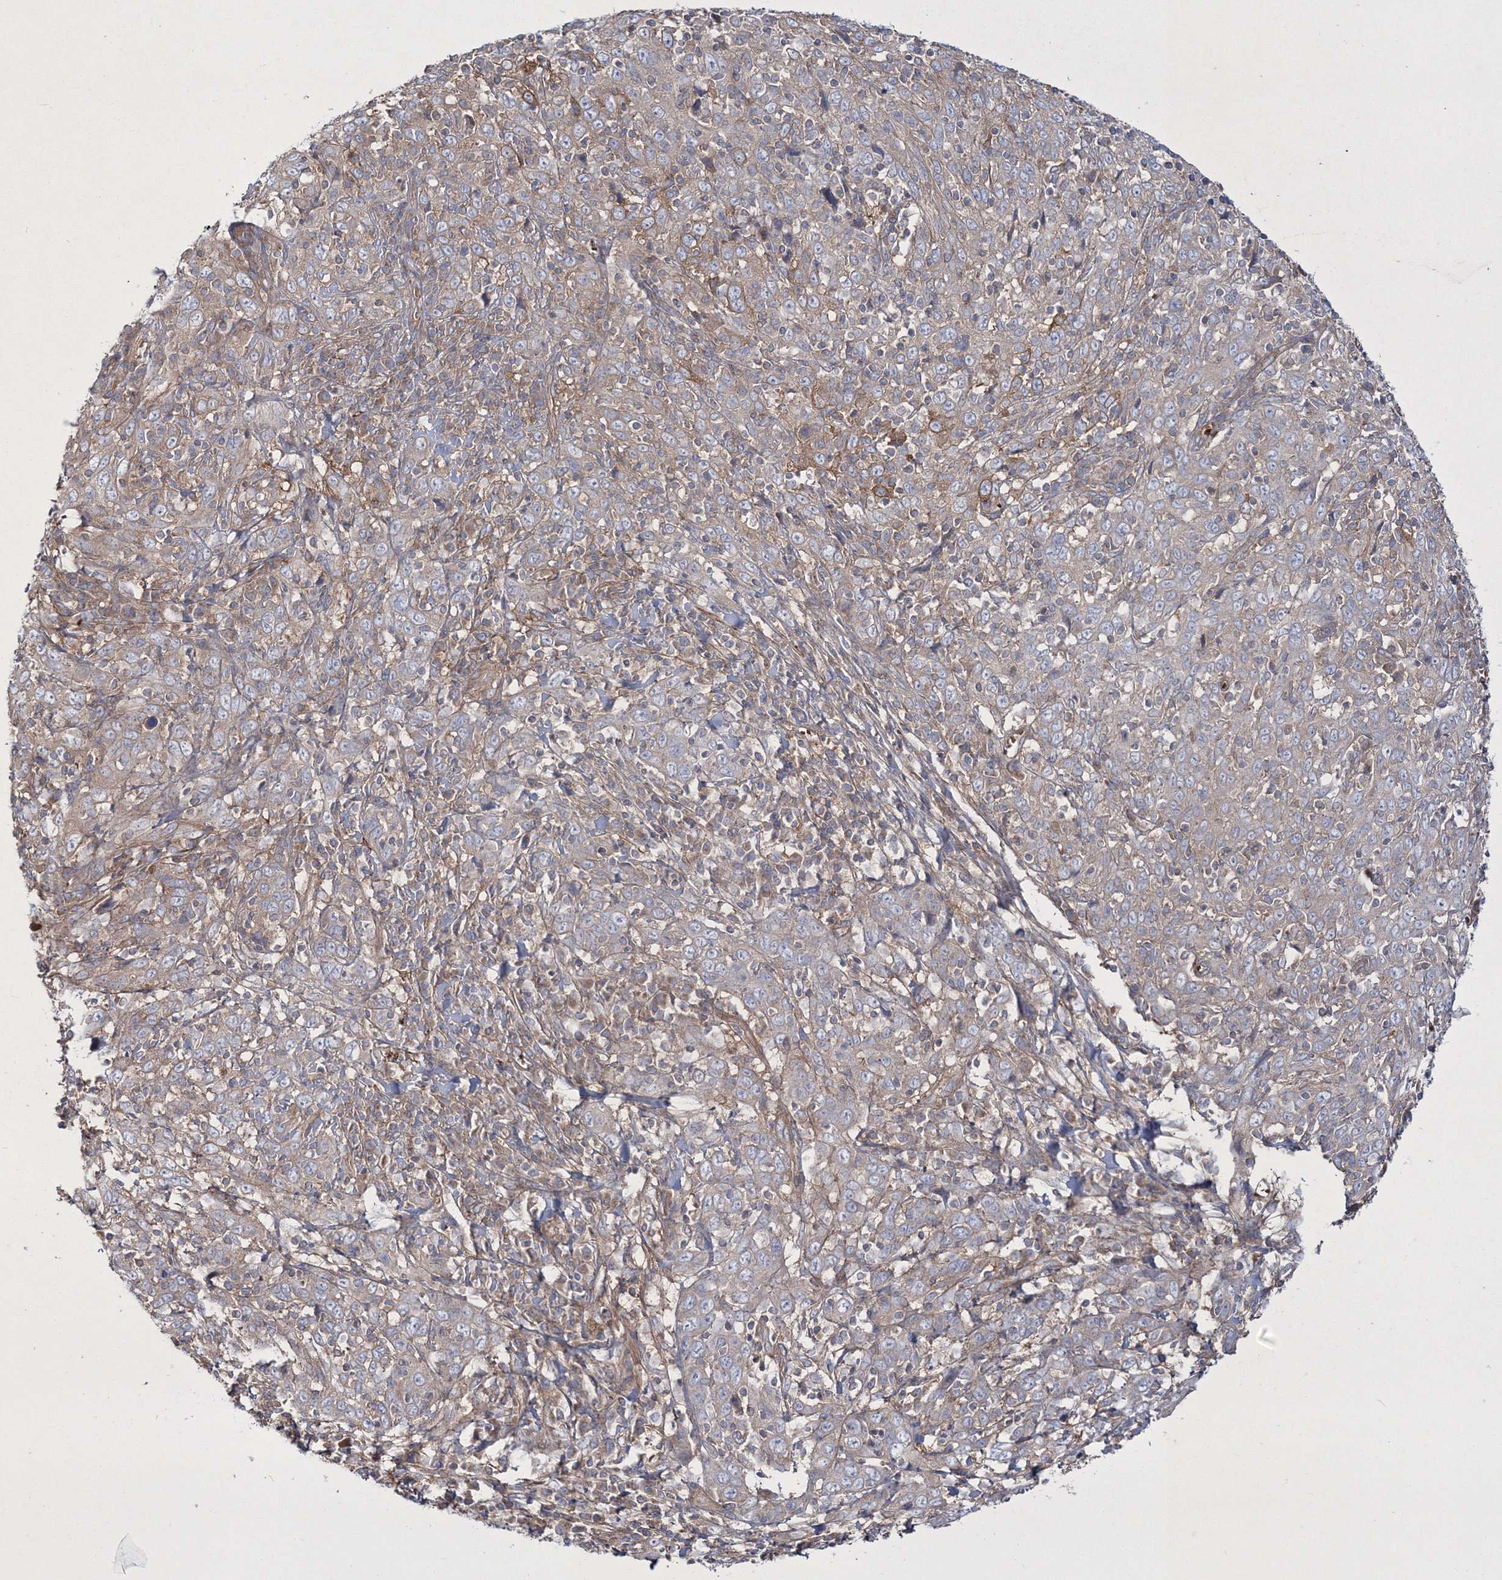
{"staining": {"intensity": "weak", "quantity": "<25%", "location": "cytoplasmic/membranous"}, "tissue": "cervical cancer", "cell_type": "Tumor cells", "image_type": "cancer", "snomed": [{"axis": "morphology", "description": "Squamous cell carcinoma, NOS"}, {"axis": "topography", "description": "Cervix"}], "caption": "Cervical cancer (squamous cell carcinoma) was stained to show a protein in brown. There is no significant positivity in tumor cells. (Brightfield microscopy of DAB (3,3'-diaminobenzidine) immunohistochemistry (IHC) at high magnification).", "gene": "ZSWIM6", "patient": {"sex": "female", "age": 46}}